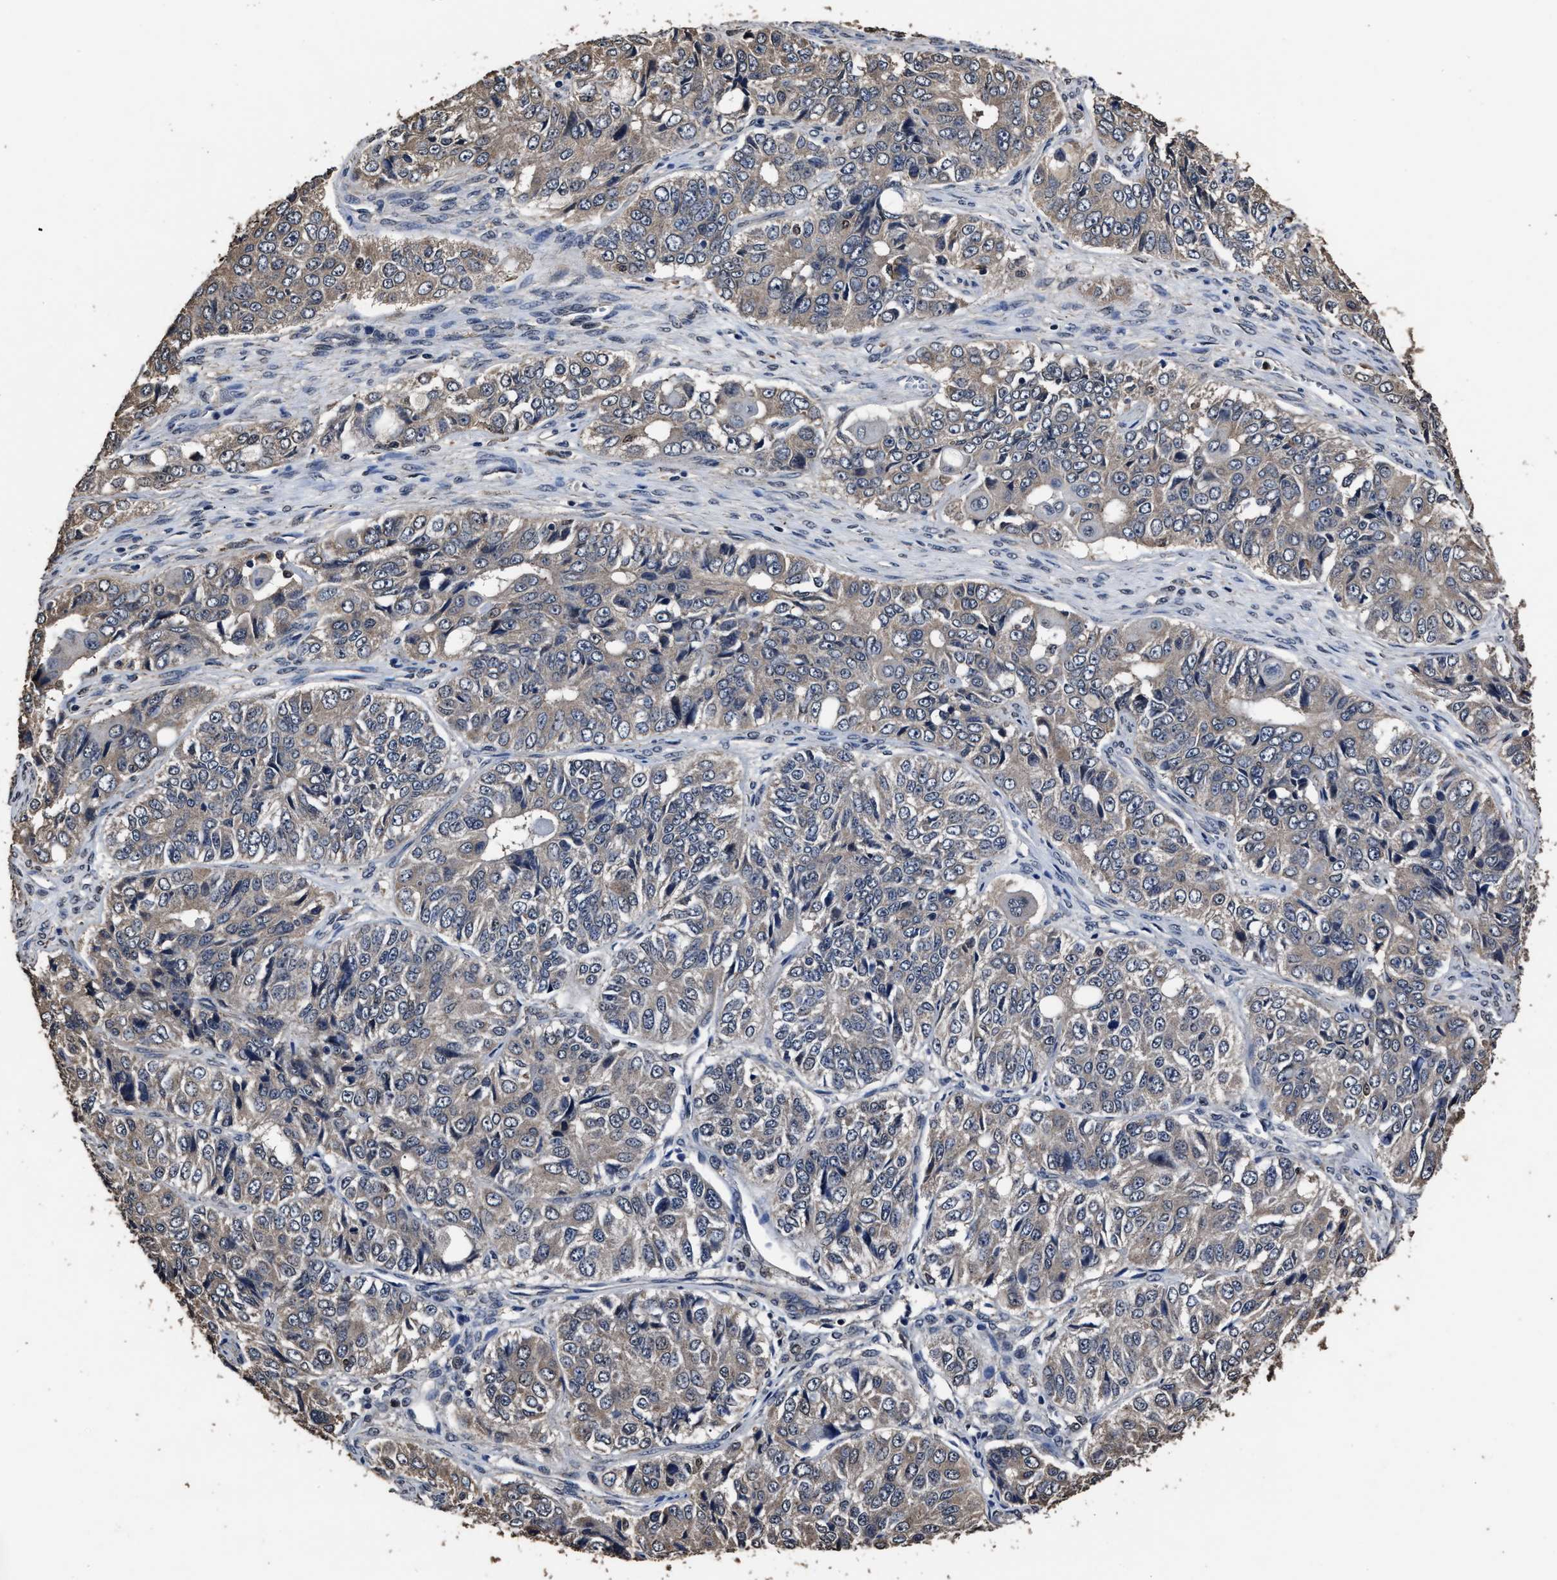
{"staining": {"intensity": "weak", "quantity": "25%-75%", "location": "cytoplasmic/membranous"}, "tissue": "ovarian cancer", "cell_type": "Tumor cells", "image_type": "cancer", "snomed": [{"axis": "morphology", "description": "Carcinoma, endometroid"}, {"axis": "topography", "description": "Ovary"}], "caption": "Protein expression analysis of human ovarian endometroid carcinoma reveals weak cytoplasmic/membranous positivity in about 25%-75% of tumor cells.", "gene": "RSBN1L", "patient": {"sex": "female", "age": 51}}